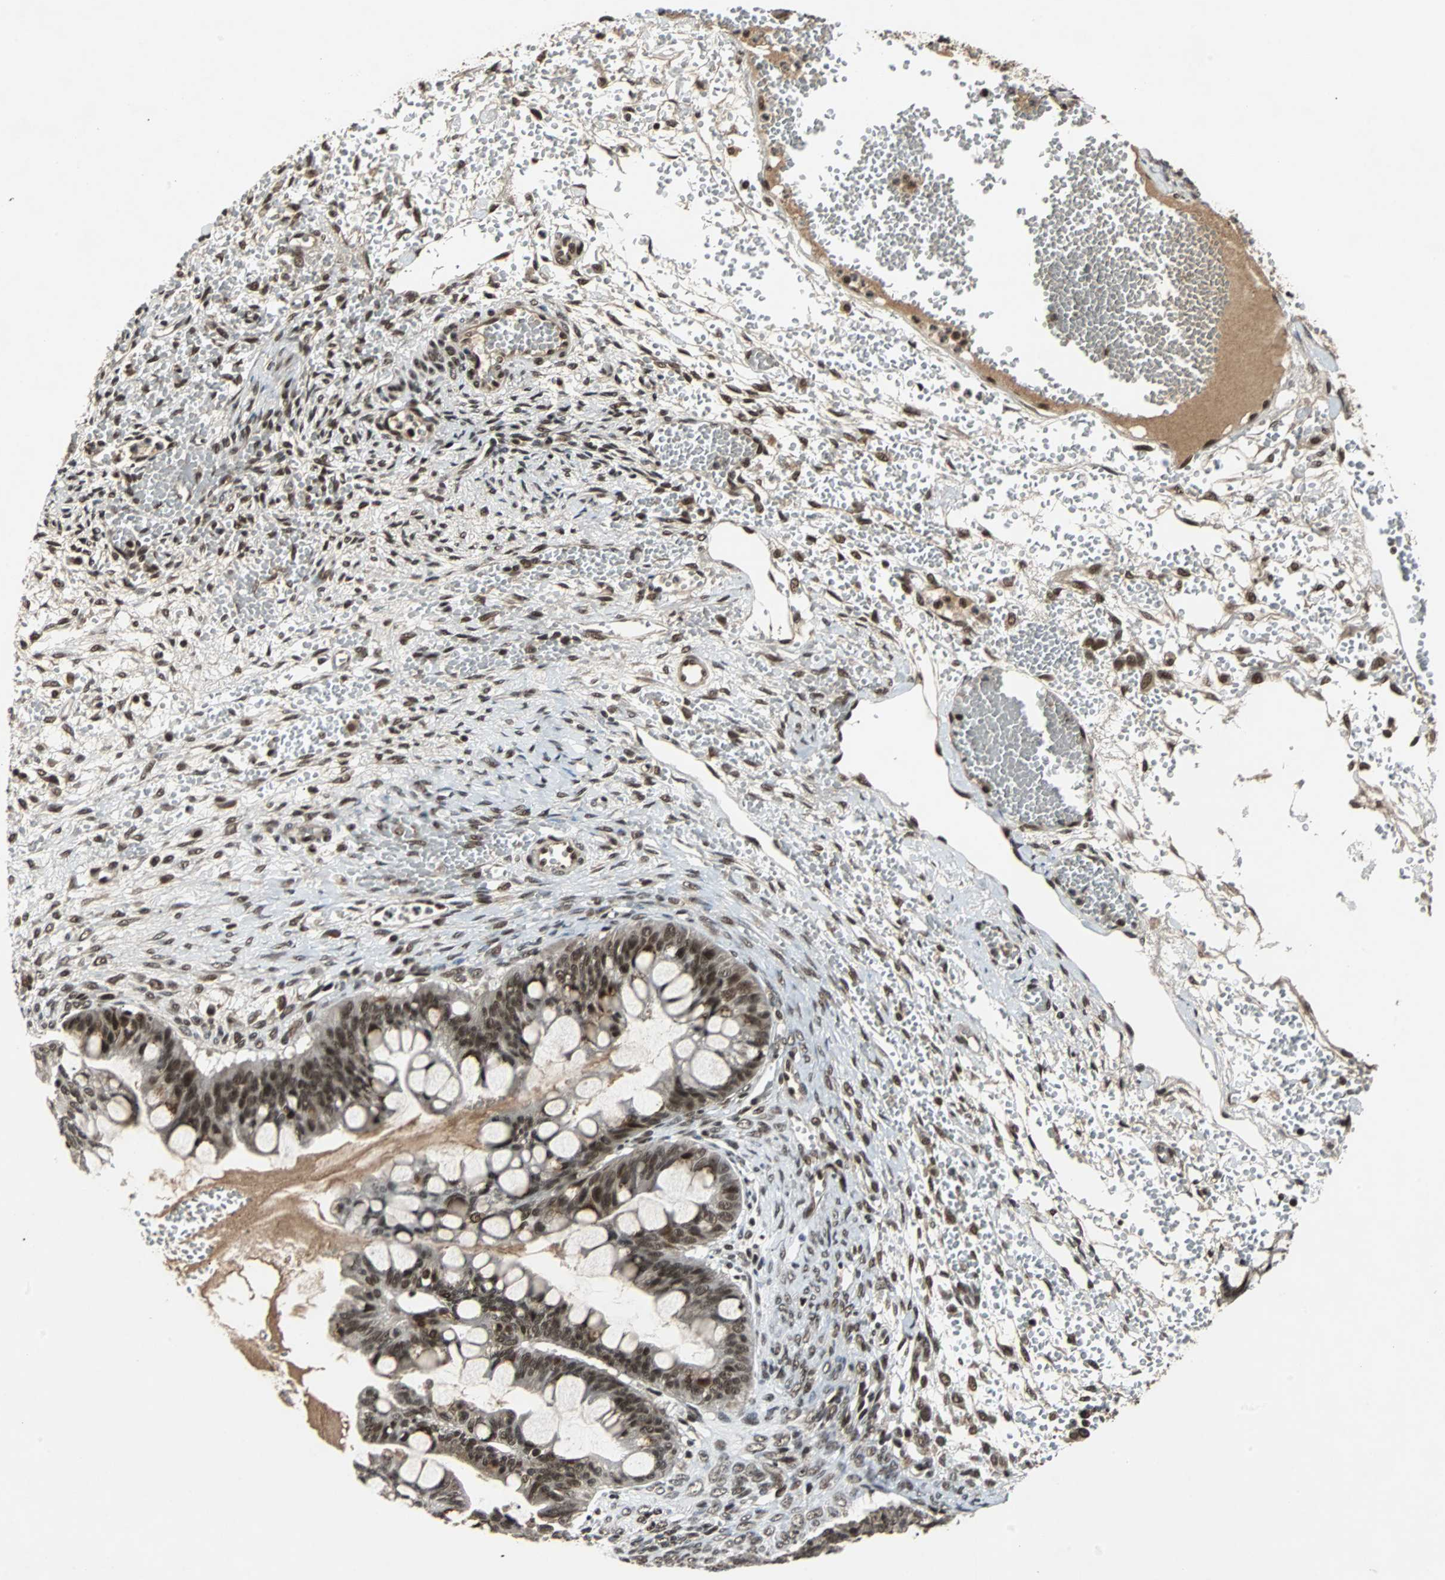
{"staining": {"intensity": "moderate", "quantity": ">75%", "location": "nuclear"}, "tissue": "ovarian cancer", "cell_type": "Tumor cells", "image_type": "cancer", "snomed": [{"axis": "morphology", "description": "Cystadenocarcinoma, mucinous, NOS"}, {"axis": "topography", "description": "Ovary"}], "caption": "Immunohistochemical staining of ovarian cancer demonstrates moderate nuclear protein positivity in about >75% of tumor cells. Ihc stains the protein of interest in brown and the nuclei are stained blue.", "gene": "TAF5", "patient": {"sex": "female", "age": 73}}